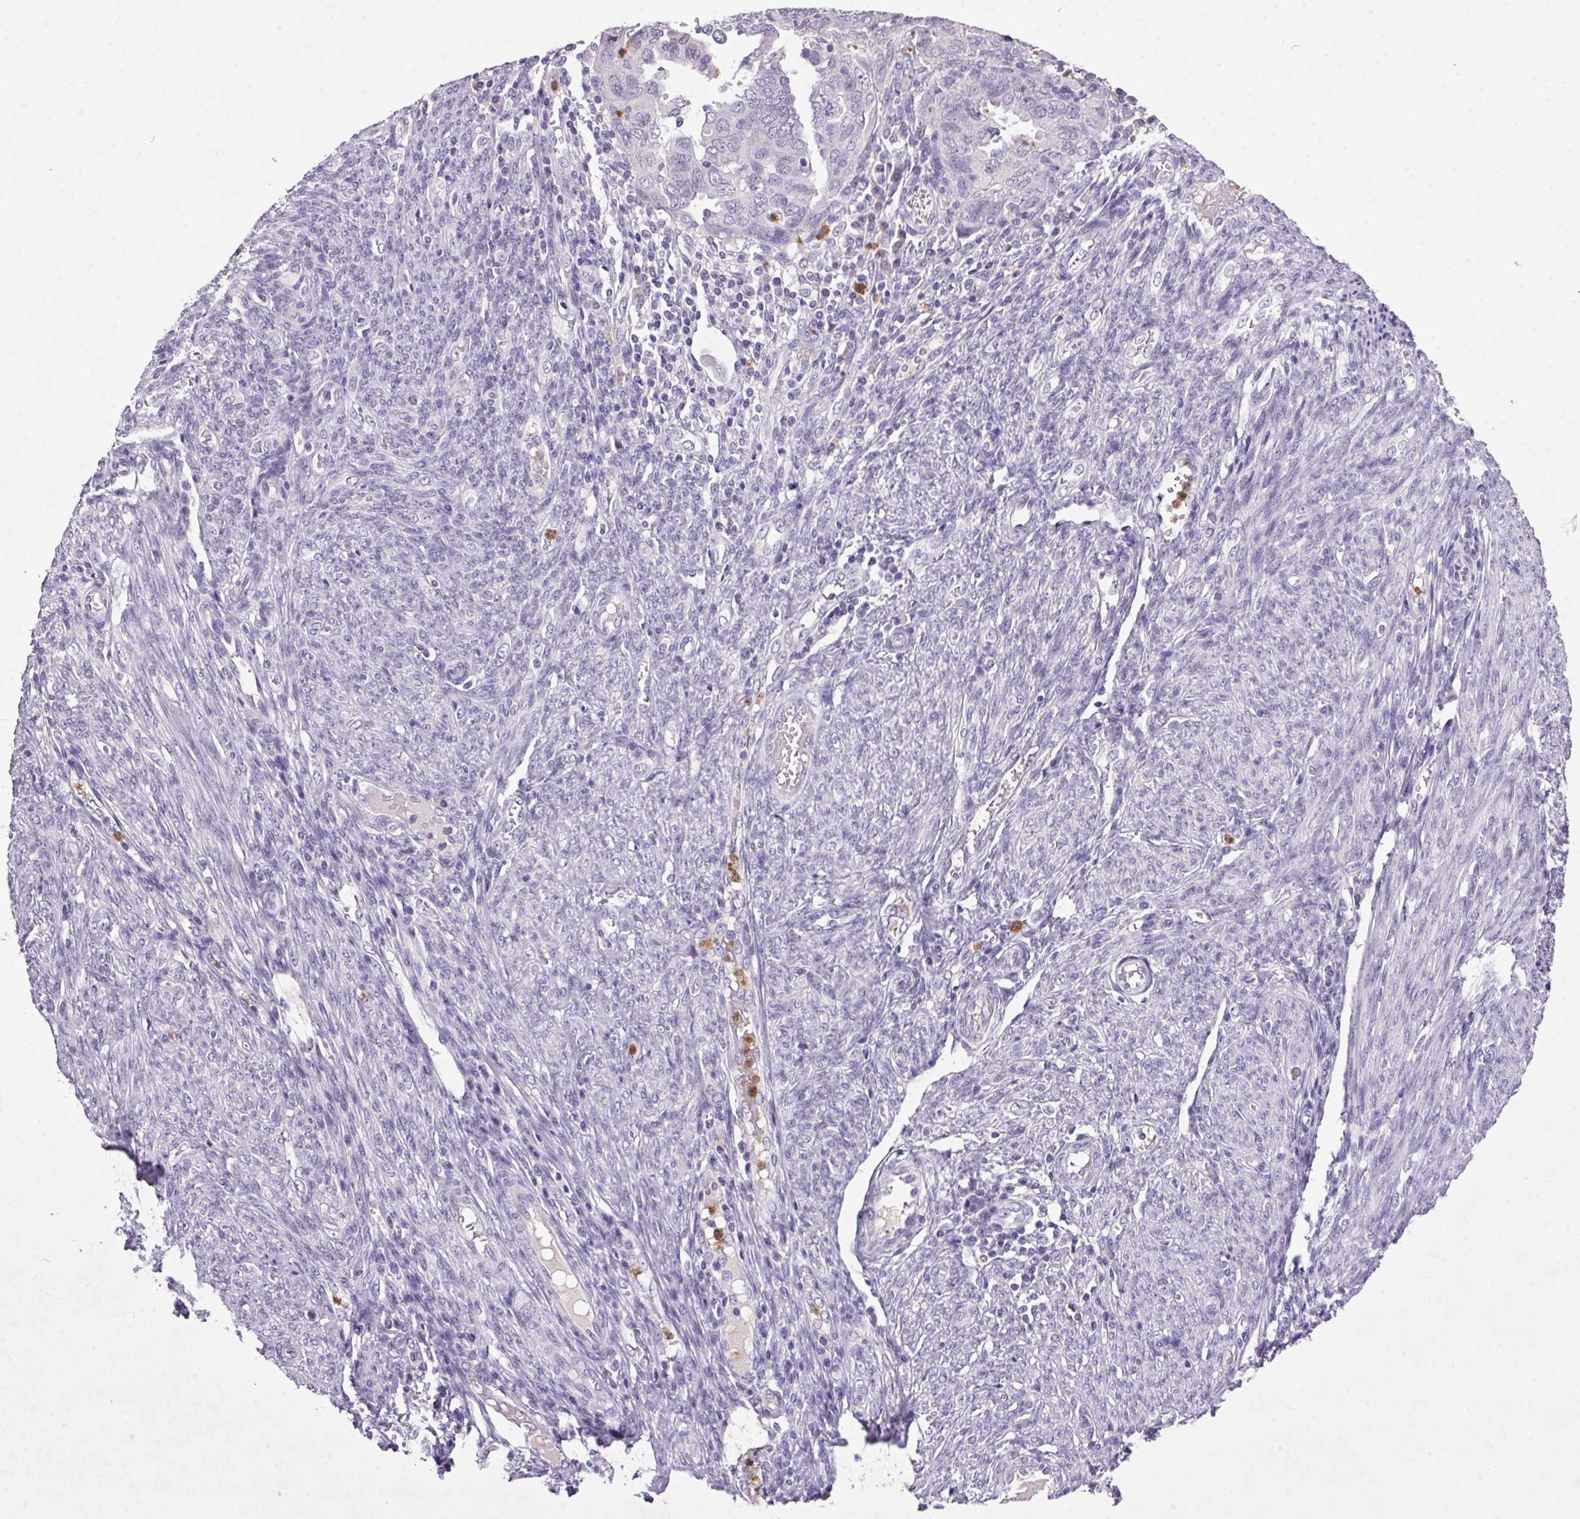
{"staining": {"intensity": "negative", "quantity": "none", "location": "none"}, "tissue": "endometrial cancer", "cell_type": "Tumor cells", "image_type": "cancer", "snomed": [{"axis": "morphology", "description": "Adenocarcinoma, NOS"}, {"axis": "topography", "description": "Endometrium"}], "caption": "This micrograph is of endometrial adenocarcinoma stained with immunohistochemistry to label a protein in brown with the nuclei are counter-stained blue. There is no expression in tumor cells.", "gene": "TRDN", "patient": {"sex": "female", "age": 79}}